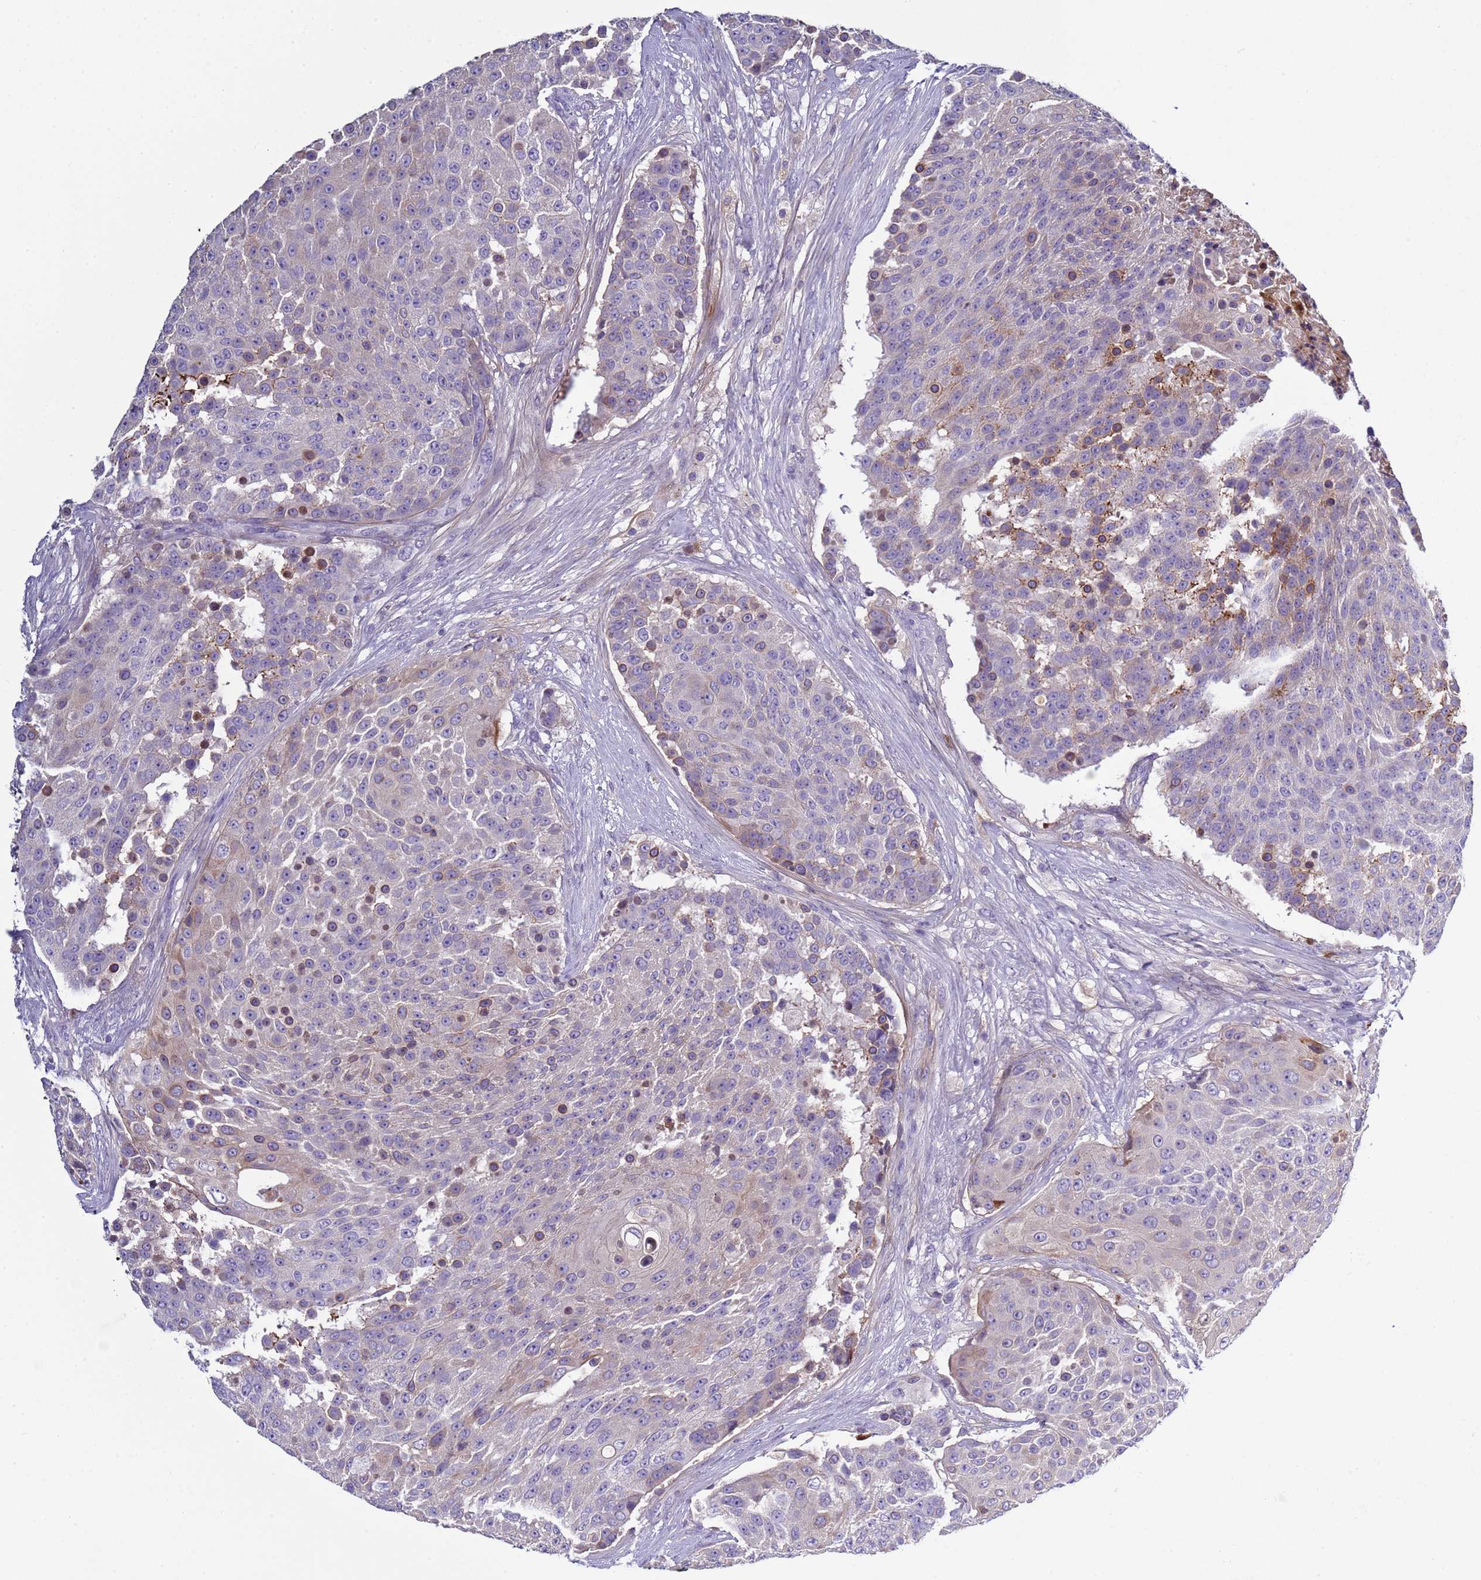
{"staining": {"intensity": "moderate", "quantity": "<25%", "location": "cytoplasmic/membranous"}, "tissue": "urothelial cancer", "cell_type": "Tumor cells", "image_type": "cancer", "snomed": [{"axis": "morphology", "description": "Urothelial carcinoma, High grade"}, {"axis": "topography", "description": "Urinary bladder"}], "caption": "Immunohistochemical staining of urothelial cancer exhibits moderate cytoplasmic/membranous protein expression in about <25% of tumor cells. Using DAB (3,3'-diaminobenzidine) (brown) and hematoxylin (blue) stains, captured at high magnification using brightfield microscopy.", "gene": "TRIM51", "patient": {"sex": "female", "age": 63}}